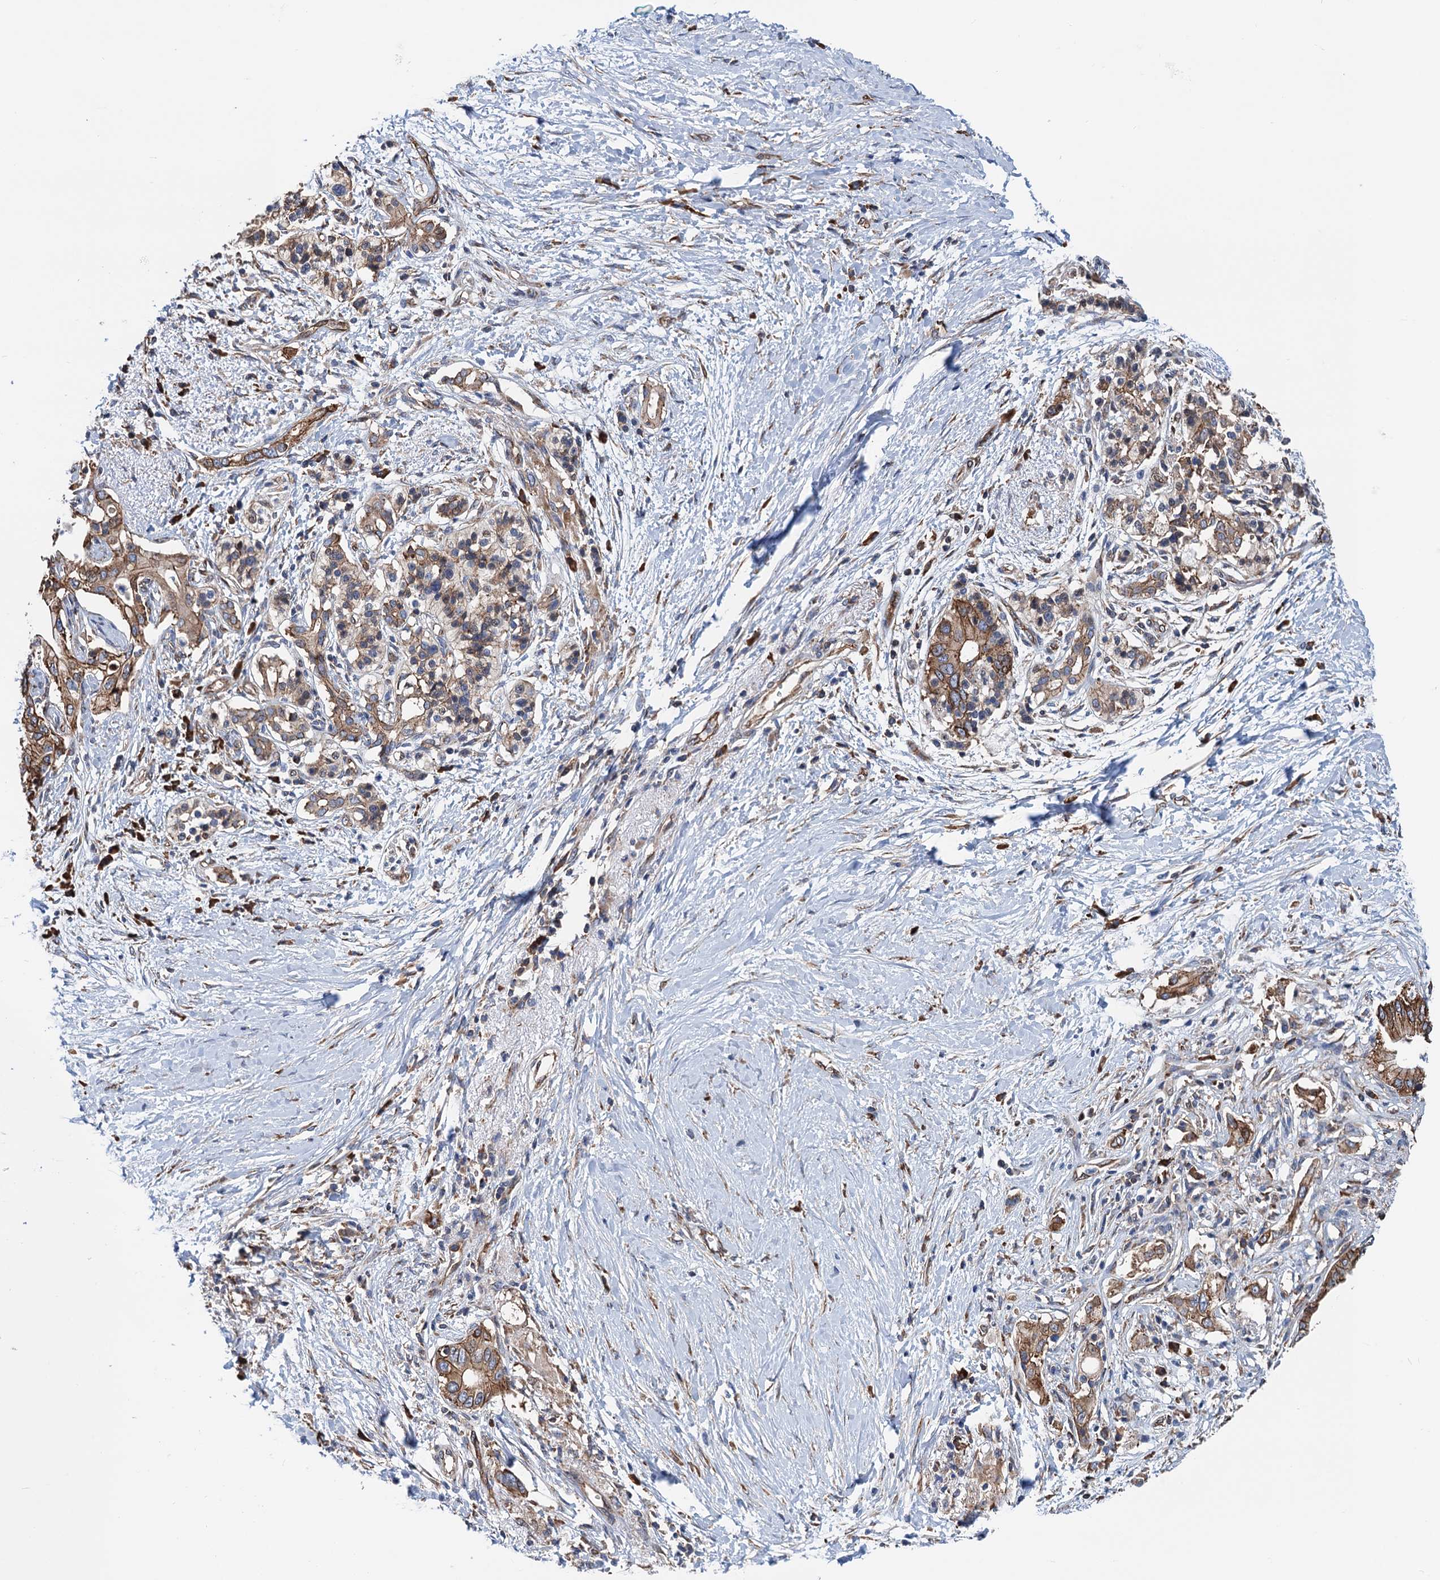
{"staining": {"intensity": "strong", "quantity": ">75%", "location": "cytoplasmic/membranous"}, "tissue": "pancreatic cancer", "cell_type": "Tumor cells", "image_type": "cancer", "snomed": [{"axis": "morphology", "description": "Normal tissue, NOS"}, {"axis": "morphology", "description": "Adenocarcinoma, NOS"}, {"axis": "topography", "description": "Pancreas"}, {"axis": "topography", "description": "Peripheral nerve tissue"}], "caption": "This micrograph displays pancreatic adenocarcinoma stained with immunohistochemistry to label a protein in brown. The cytoplasmic/membranous of tumor cells show strong positivity for the protein. Nuclei are counter-stained blue.", "gene": "SLC12A7", "patient": {"sex": "male", "age": 59}}